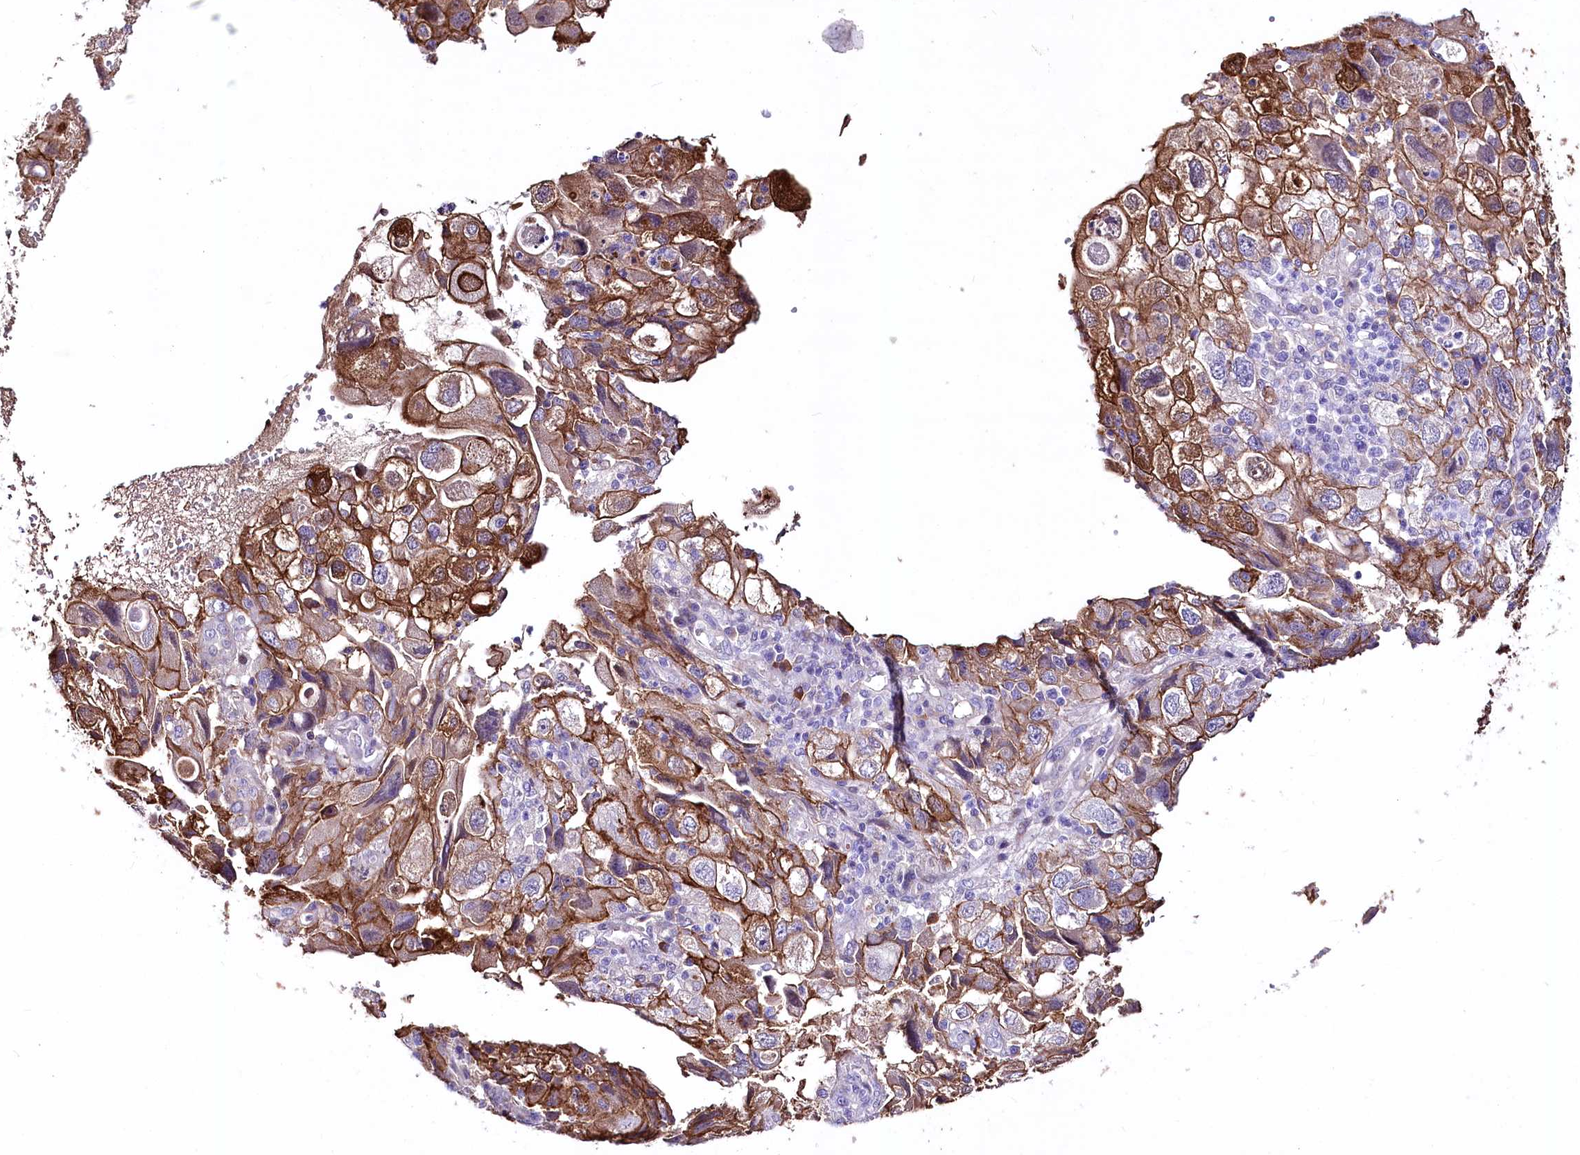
{"staining": {"intensity": "moderate", "quantity": ">75%", "location": "cytoplasmic/membranous"}, "tissue": "endometrial cancer", "cell_type": "Tumor cells", "image_type": "cancer", "snomed": [{"axis": "morphology", "description": "Adenocarcinoma, NOS"}, {"axis": "topography", "description": "Endometrium"}], "caption": "High-power microscopy captured an immunohistochemistry (IHC) histopathology image of adenocarcinoma (endometrial), revealing moderate cytoplasmic/membranous positivity in approximately >75% of tumor cells. The staining is performed using DAB (3,3'-diaminobenzidine) brown chromogen to label protein expression. The nuclei are counter-stained blue using hematoxylin.", "gene": "CEP164", "patient": {"sex": "female", "age": 49}}